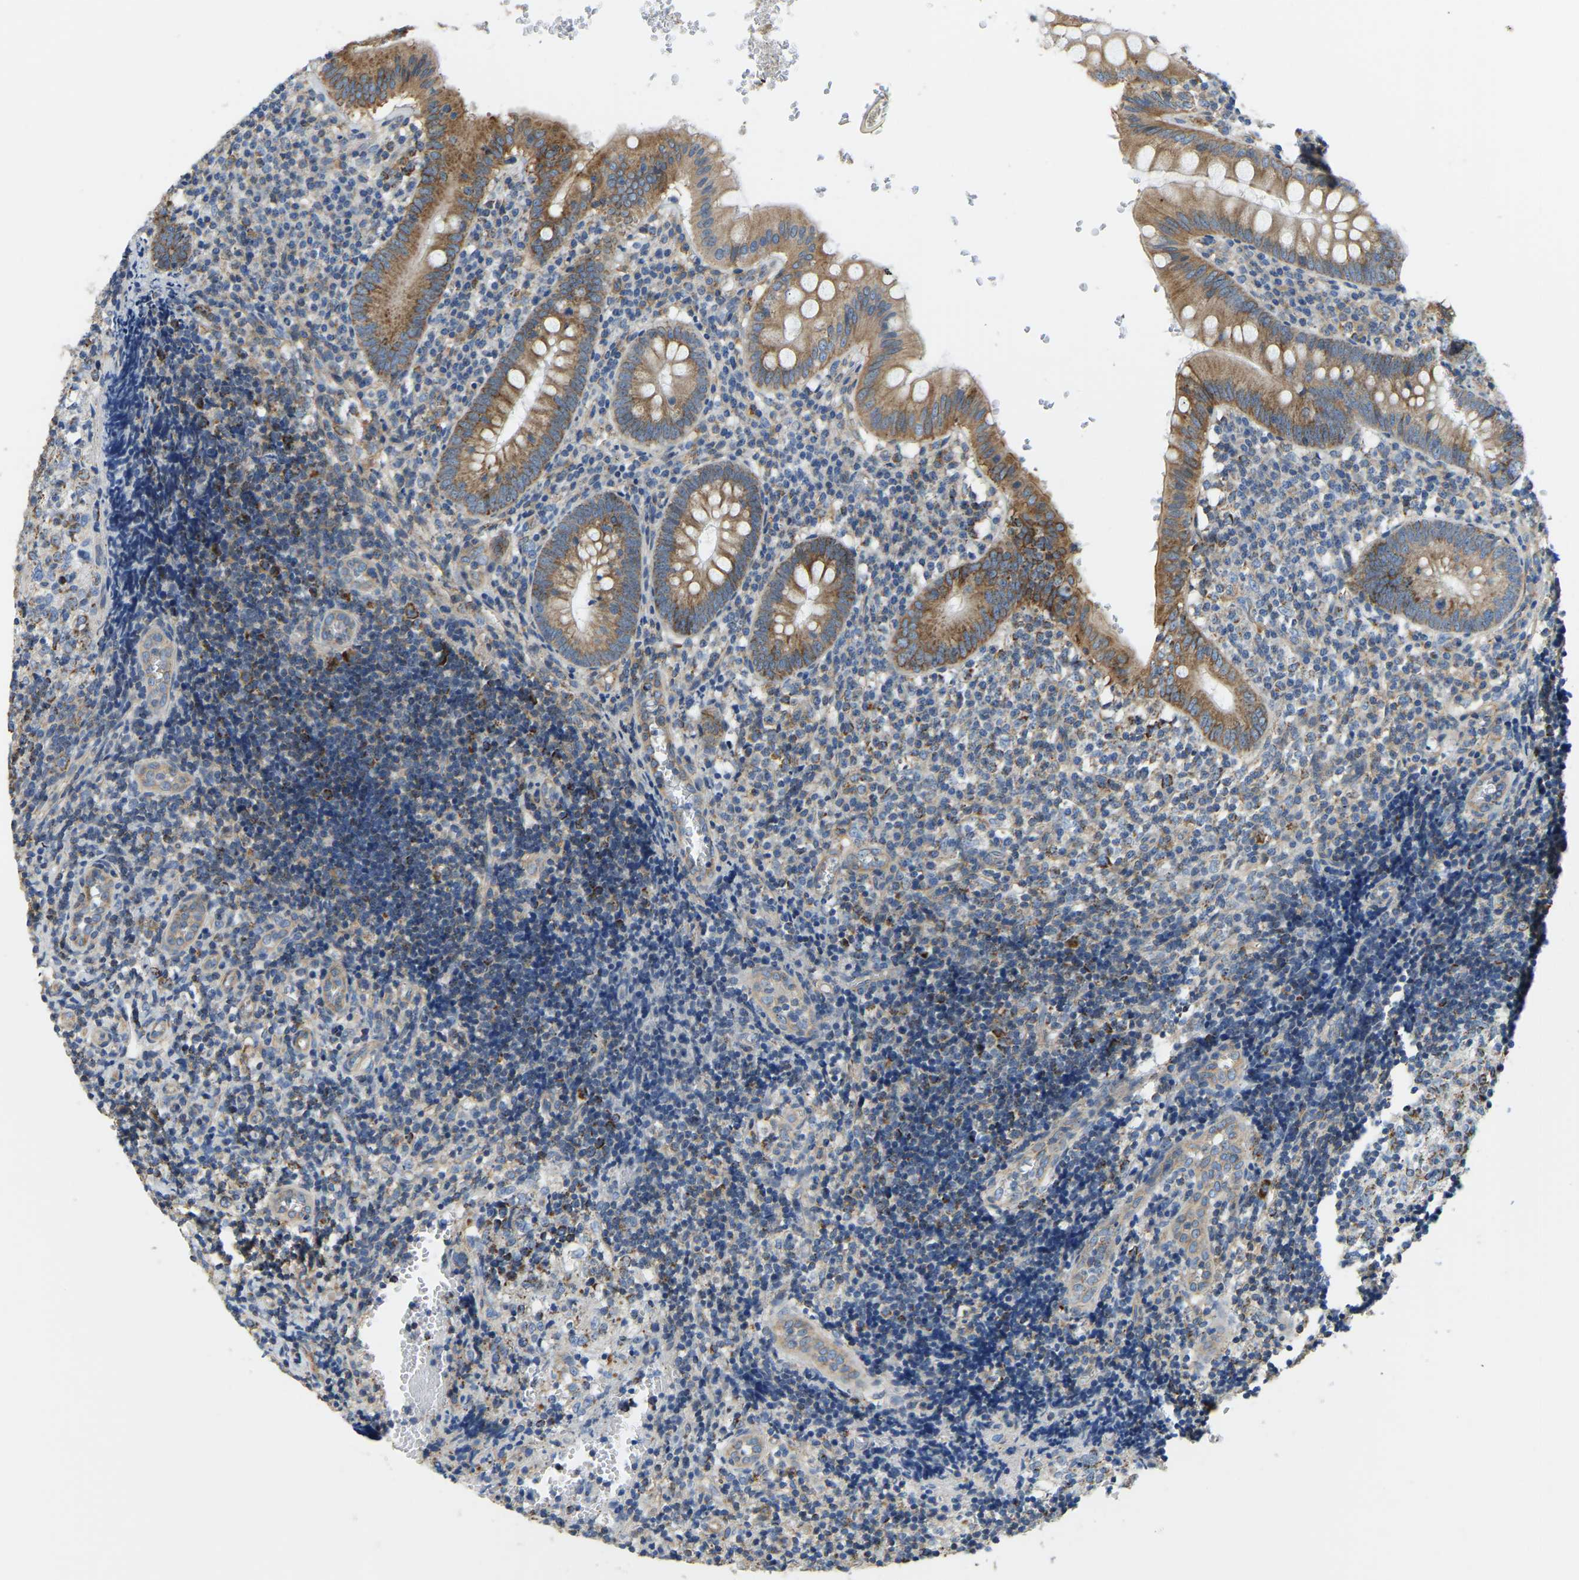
{"staining": {"intensity": "moderate", "quantity": ">75%", "location": "cytoplasmic/membranous"}, "tissue": "appendix", "cell_type": "Glandular cells", "image_type": "normal", "snomed": [{"axis": "morphology", "description": "Normal tissue, NOS"}, {"axis": "topography", "description": "Appendix"}], "caption": "Glandular cells exhibit medium levels of moderate cytoplasmic/membranous expression in about >75% of cells in normal appendix.", "gene": "AHNAK", "patient": {"sex": "male", "age": 8}}